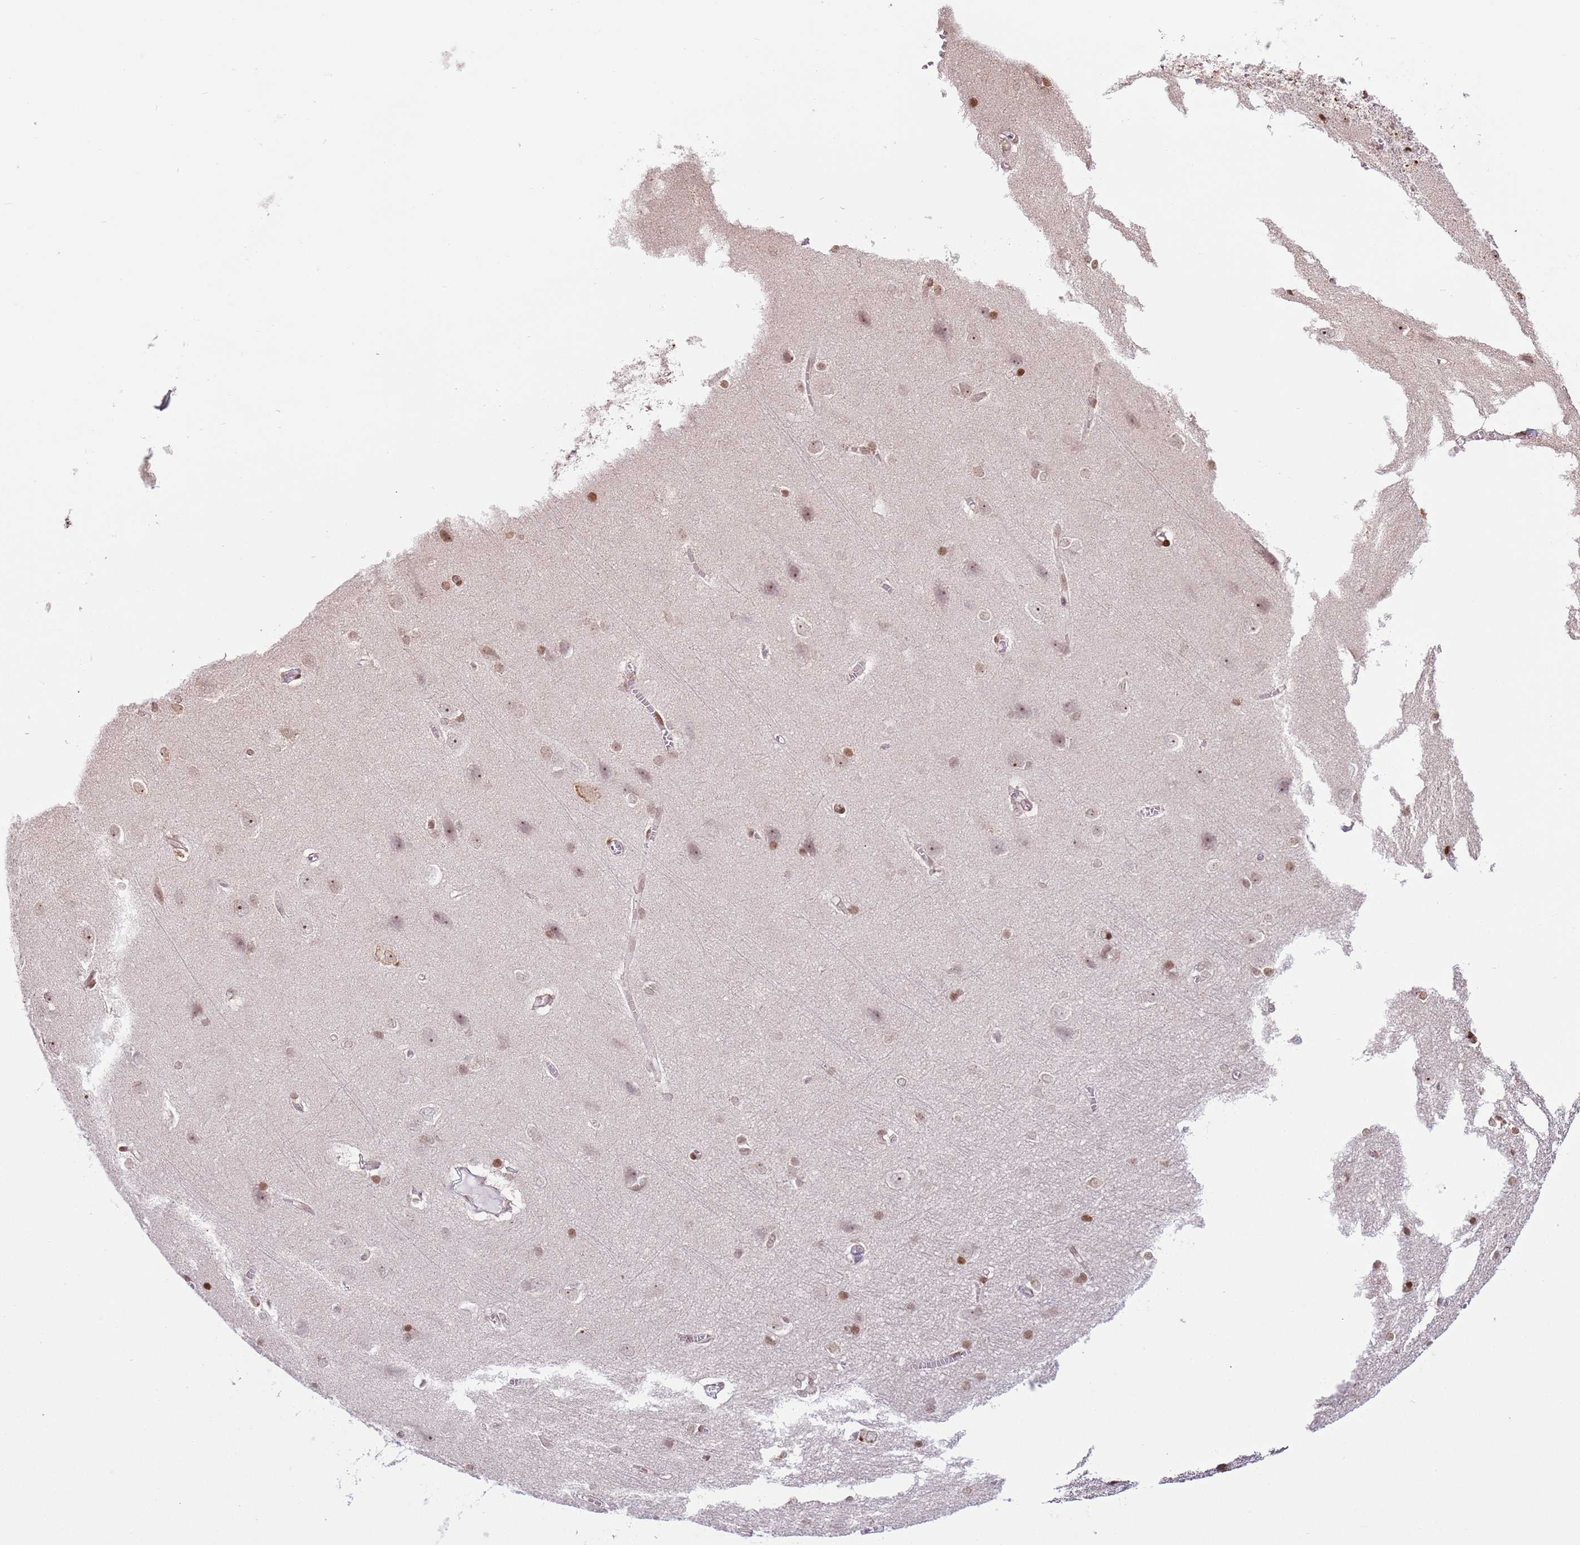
{"staining": {"intensity": "negative", "quantity": "none", "location": "none"}, "tissue": "cerebral cortex", "cell_type": "Endothelial cells", "image_type": "normal", "snomed": [{"axis": "morphology", "description": "Normal tissue, NOS"}, {"axis": "topography", "description": "Cerebral cortex"}], "caption": "There is no significant positivity in endothelial cells of cerebral cortex.", "gene": "SCAF1", "patient": {"sex": "male", "age": 37}}